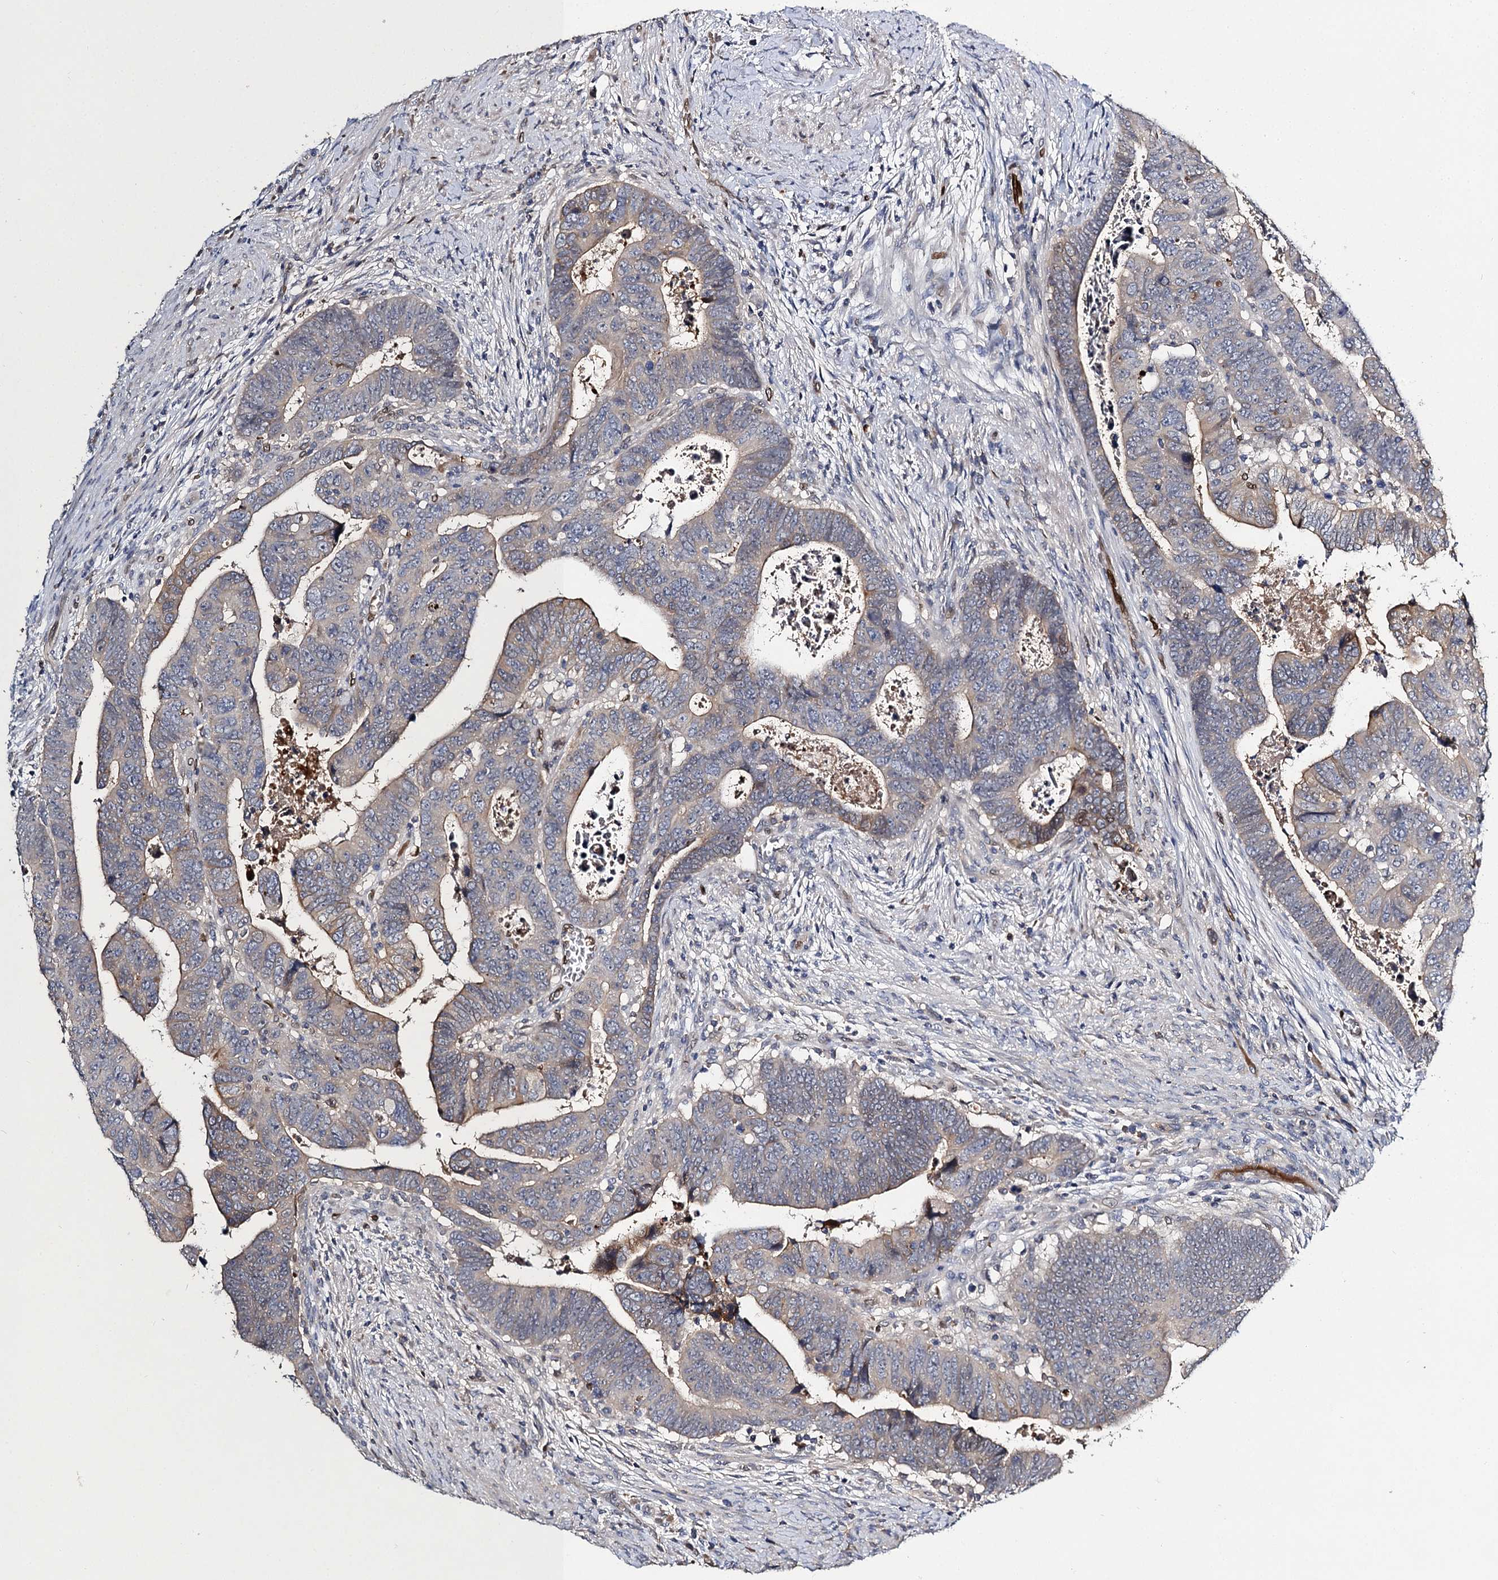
{"staining": {"intensity": "weak", "quantity": "<25%", "location": "cytoplasmic/membranous"}, "tissue": "colorectal cancer", "cell_type": "Tumor cells", "image_type": "cancer", "snomed": [{"axis": "morphology", "description": "Normal tissue, NOS"}, {"axis": "morphology", "description": "Adenocarcinoma, NOS"}, {"axis": "topography", "description": "Rectum"}], "caption": "Micrograph shows no protein expression in tumor cells of colorectal cancer tissue. (IHC, brightfield microscopy, high magnification).", "gene": "SLC11A2", "patient": {"sex": "female", "age": 65}}